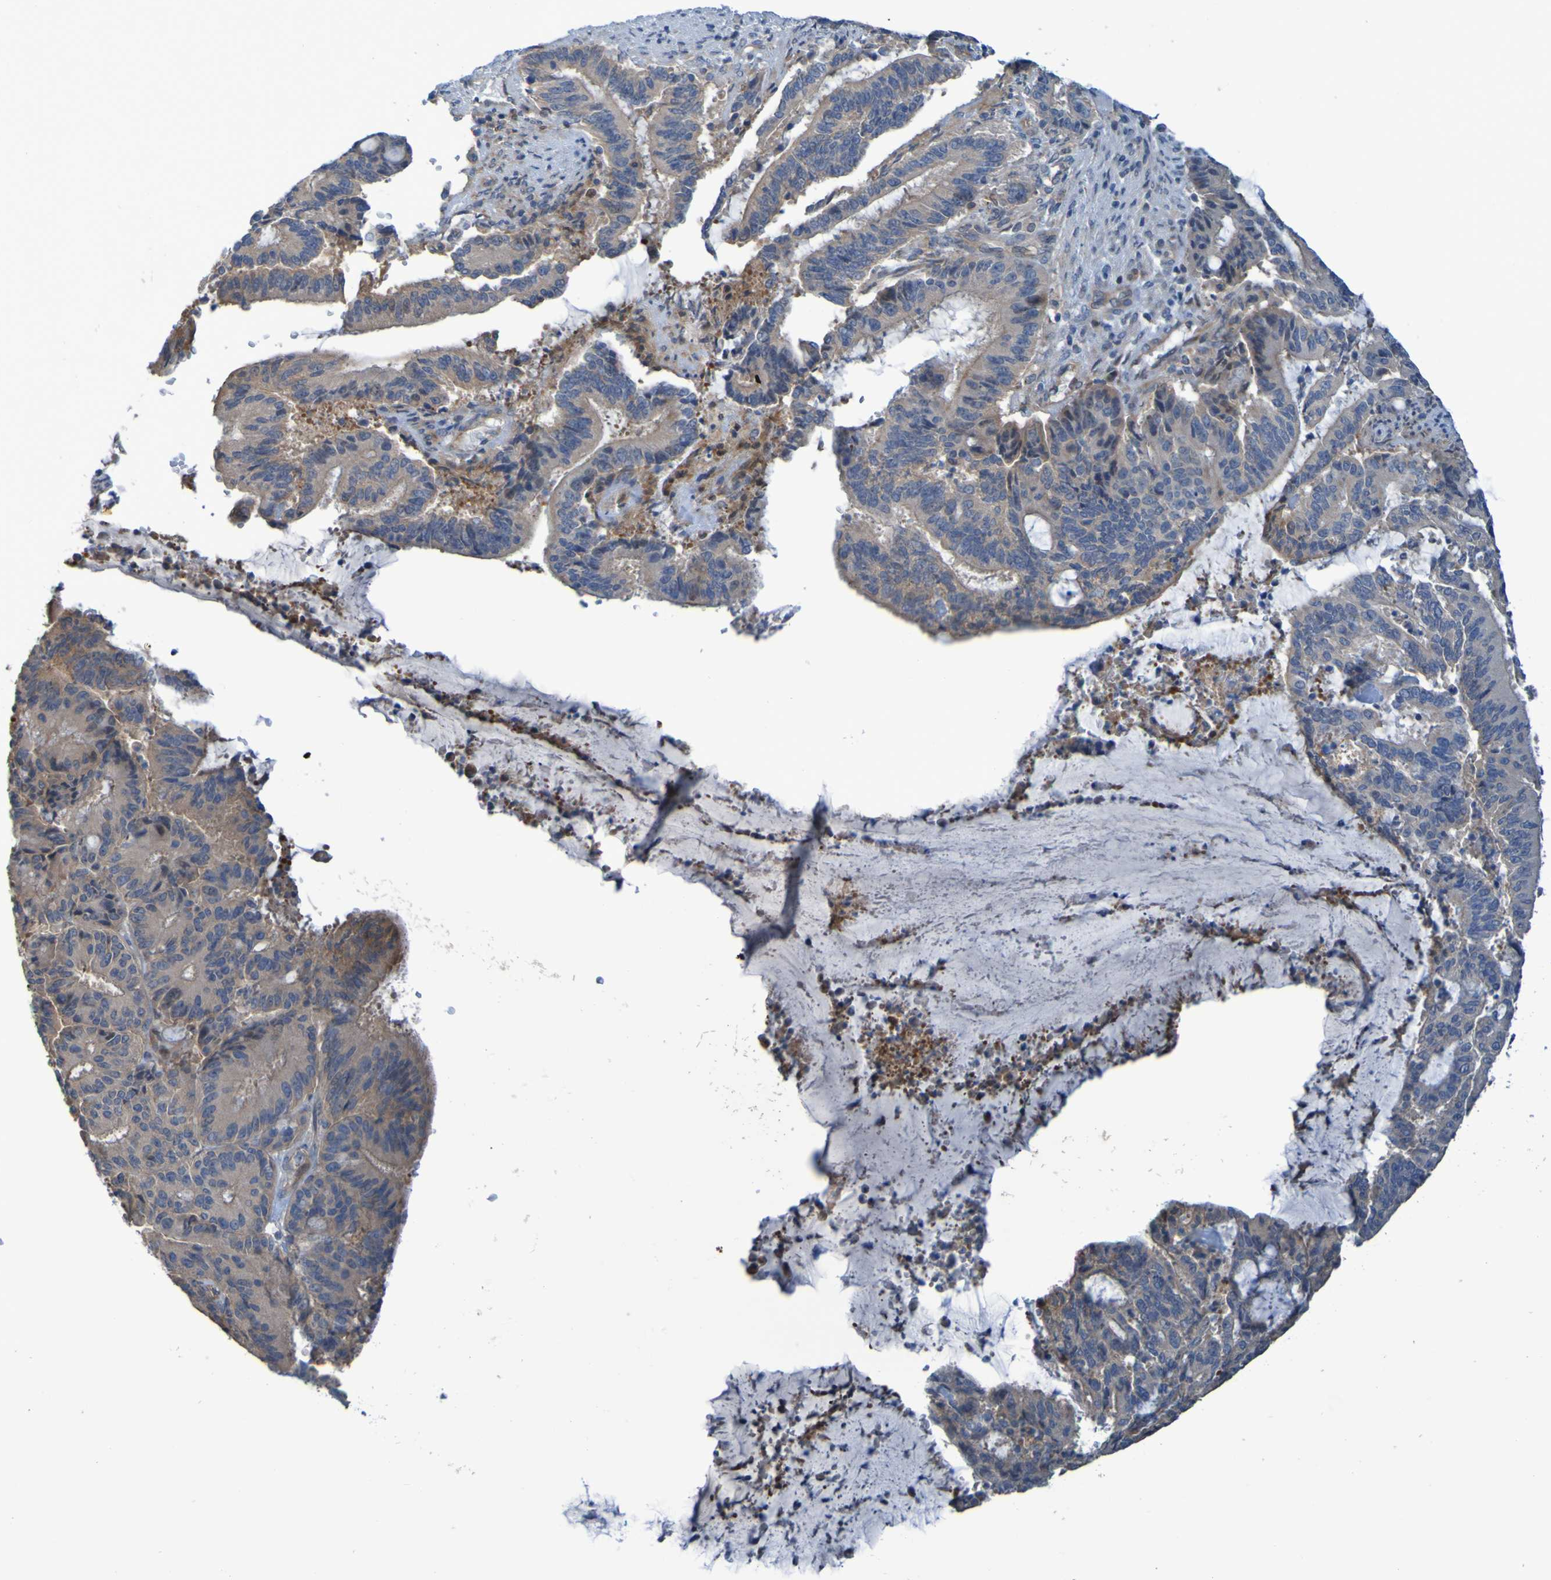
{"staining": {"intensity": "weak", "quantity": "25%-75%", "location": "cytoplasmic/membranous"}, "tissue": "liver cancer", "cell_type": "Tumor cells", "image_type": "cancer", "snomed": [{"axis": "morphology", "description": "Cholangiocarcinoma"}, {"axis": "topography", "description": "Liver"}], "caption": "A micrograph showing weak cytoplasmic/membranous positivity in approximately 25%-75% of tumor cells in liver cancer (cholangiocarcinoma), as visualized by brown immunohistochemical staining.", "gene": "NPRL3", "patient": {"sex": "female", "age": 73}}